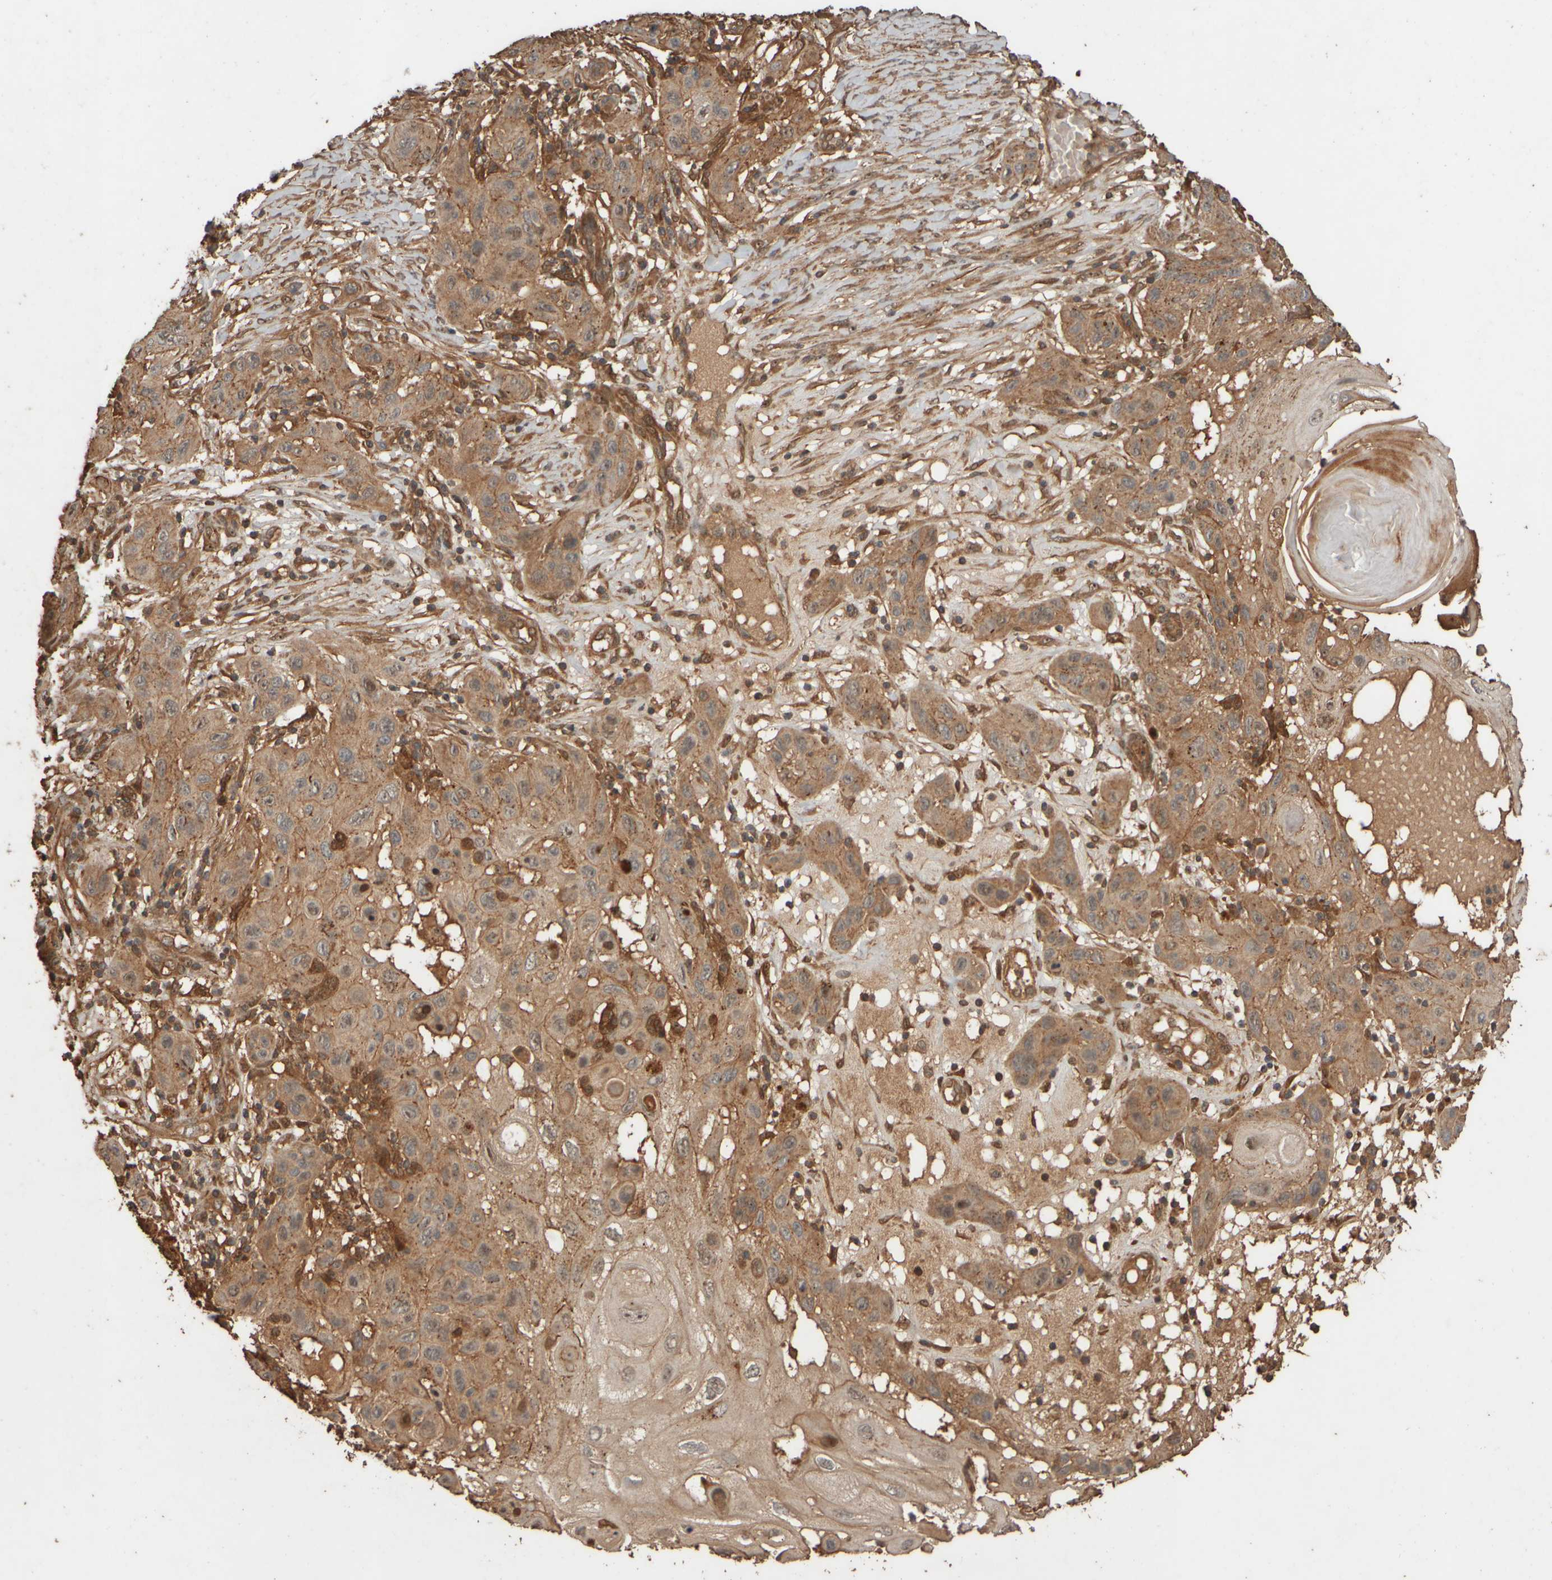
{"staining": {"intensity": "moderate", "quantity": ">75%", "location": "cytoplasmic/membranous,nuclear"}, "tissue": "skin cancer", "cell_type": "Tumor cells", "image_type": "cancer", "snomed": [{"axis": "morphology", "description": "Squamous cell carcinoma, NOS"}, {"axis": "topography", "description": "Skin"}], "caption": "Immunohistochemical staining of human skin squamous cell carcinoma reveals medium levels of moderate cytoplasmic/membranous and nuclear protein expression in about >75% of tumor cells.", "gene": "SPHK1", "patient": {"sex": "female", "age": 96}}